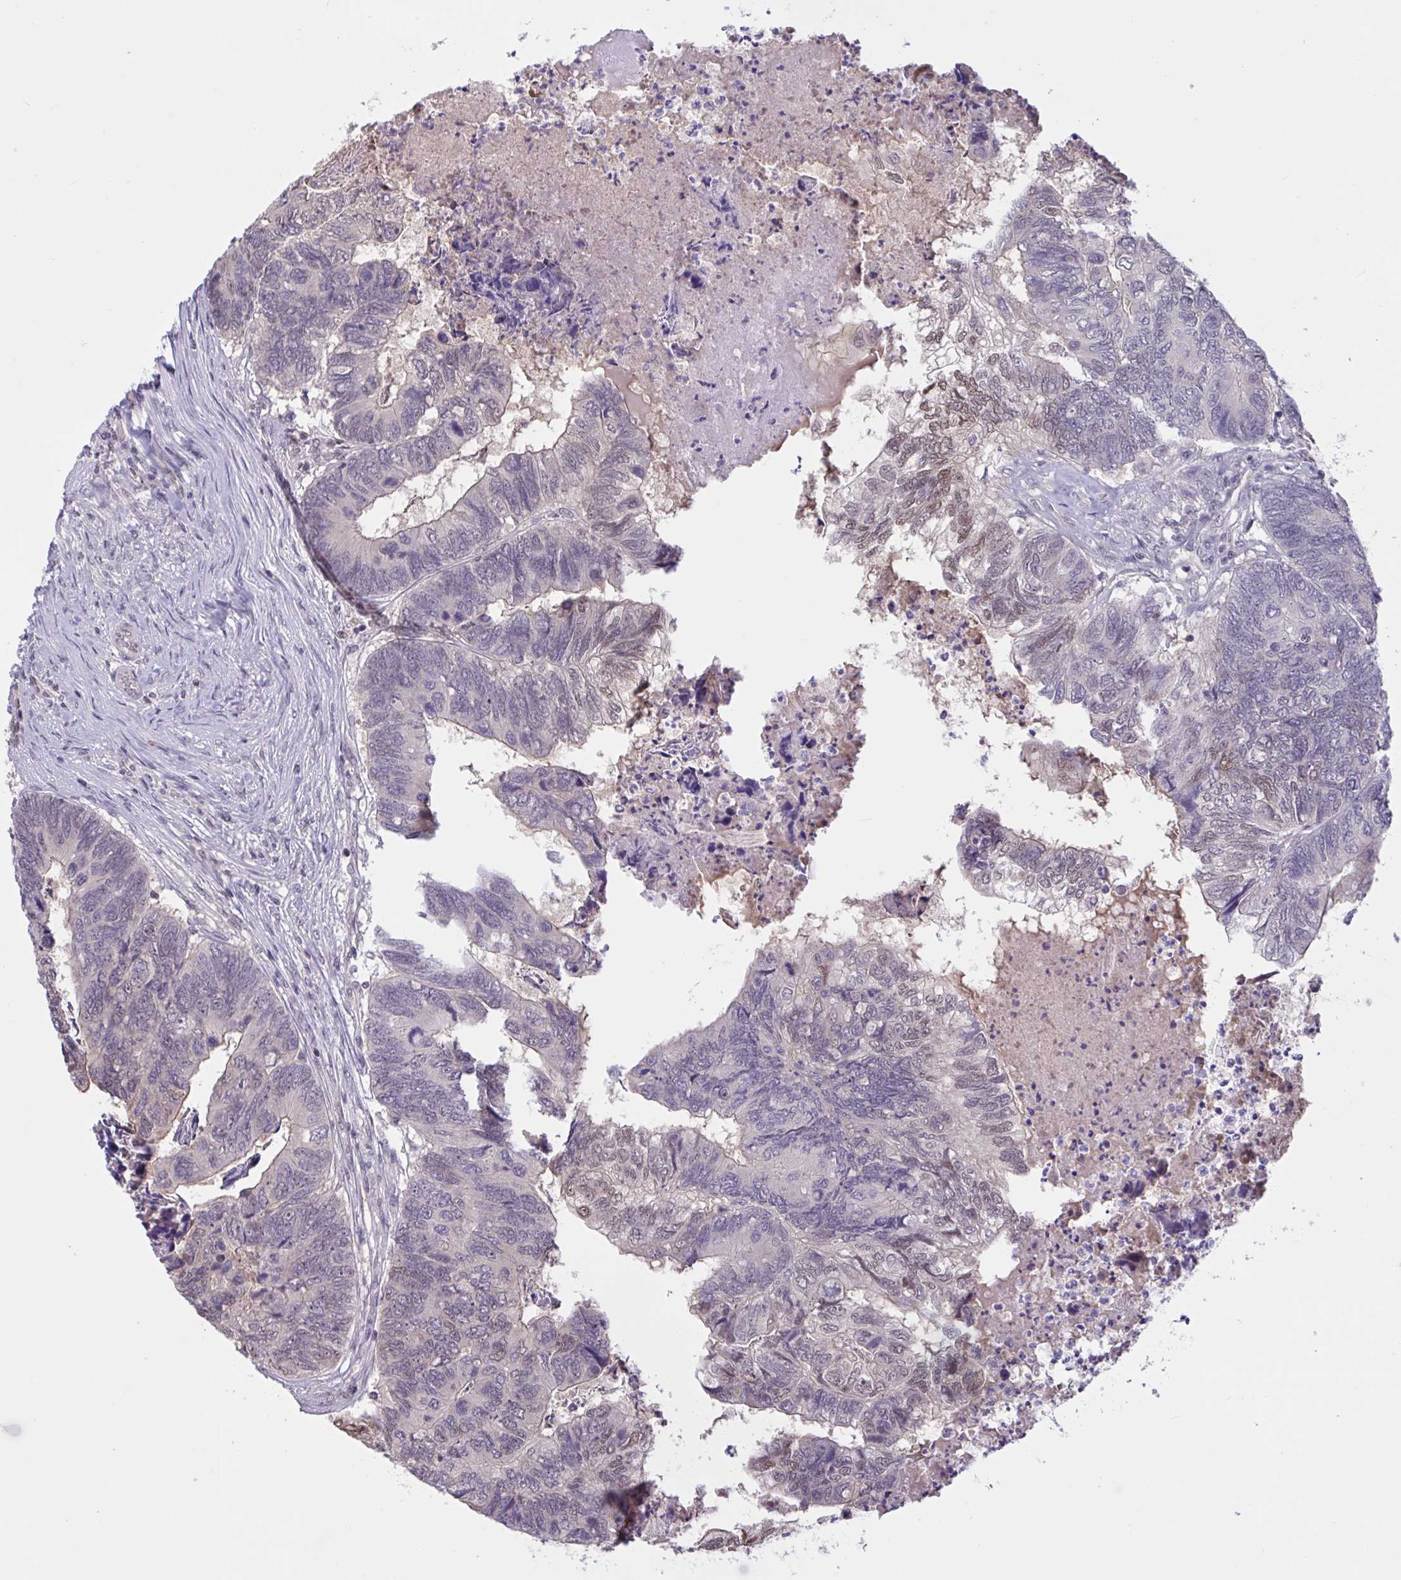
{"staining": {"intensity": "weak", "quantity": "<25%", "location": "nuclear"}, "tissue": "colorectal cancer", "cell_type": "Tumor cells", "image_type": "cancer", "snomed": [{"axis": "morphology", "description": "Adenocarcinoma, NOS"}, {"axis": "topography", "description": "Colon"}], "caption": "Colorectal adenocarcinoma was stained to show a protein in brown. There is no significant expression in tumor cells.", "gene": "RBL1", "patient": {"sex": "female", "age": 67}}